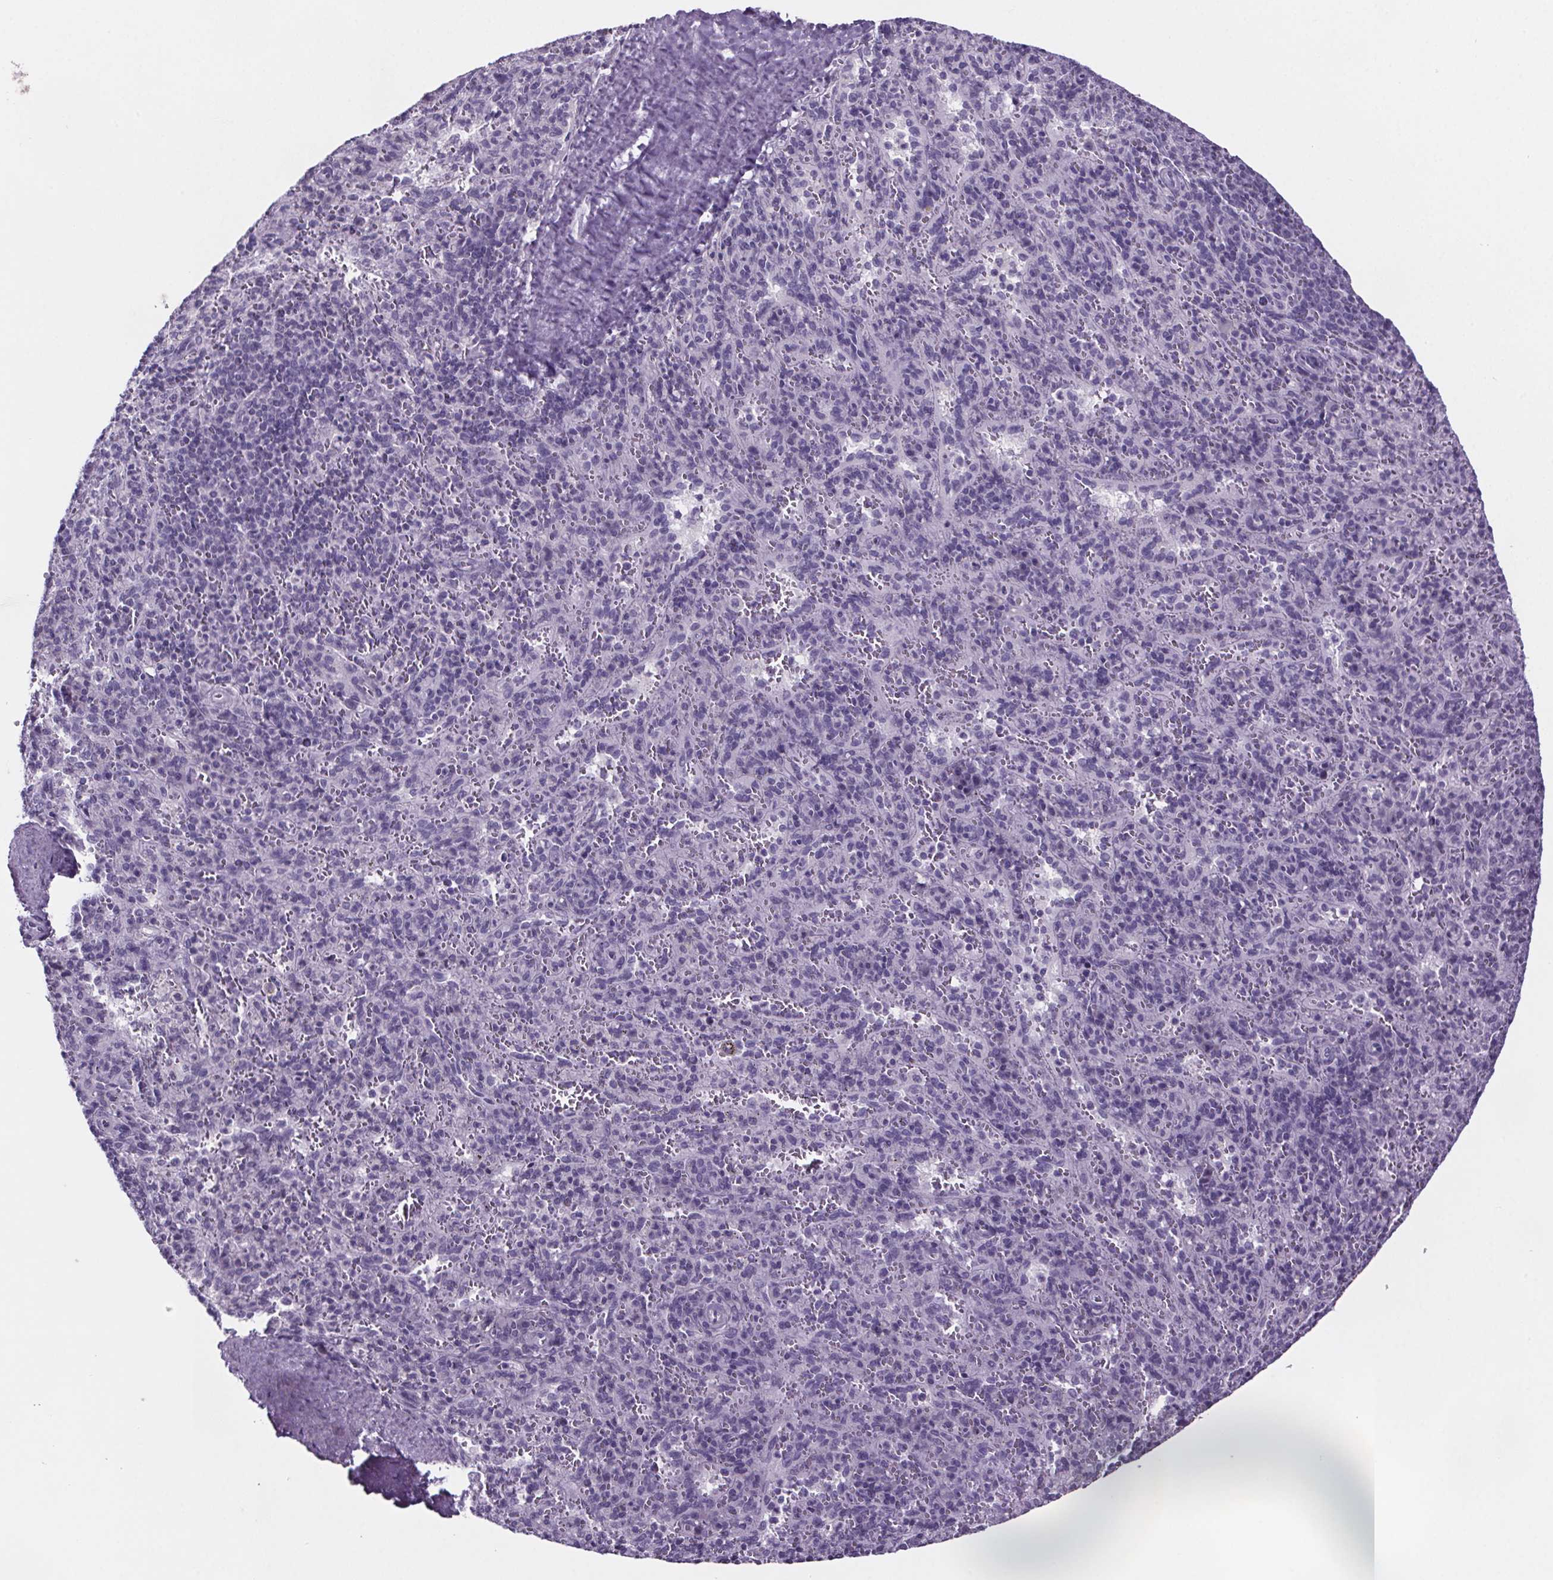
{"staining": {"intensity": "negative", "quantity": "none", "location": "none"}, "tissue": "spleen", "cell_type": "Cells in red pulp", "image_type": "normal", "snomed": [{"axis": "morphology", "description": "Normal tissue, NOS"}, {"axis": "topography", "description": "Spleen"}], "caption": "A micrograph of spleen stained for a protein reveals no brown staining in cells in red pulp. (DAB immunohistochemistry with hematoxylin counter stain).", "gene": "CUBN", "patient": {"sex": "male", "age": 57}}